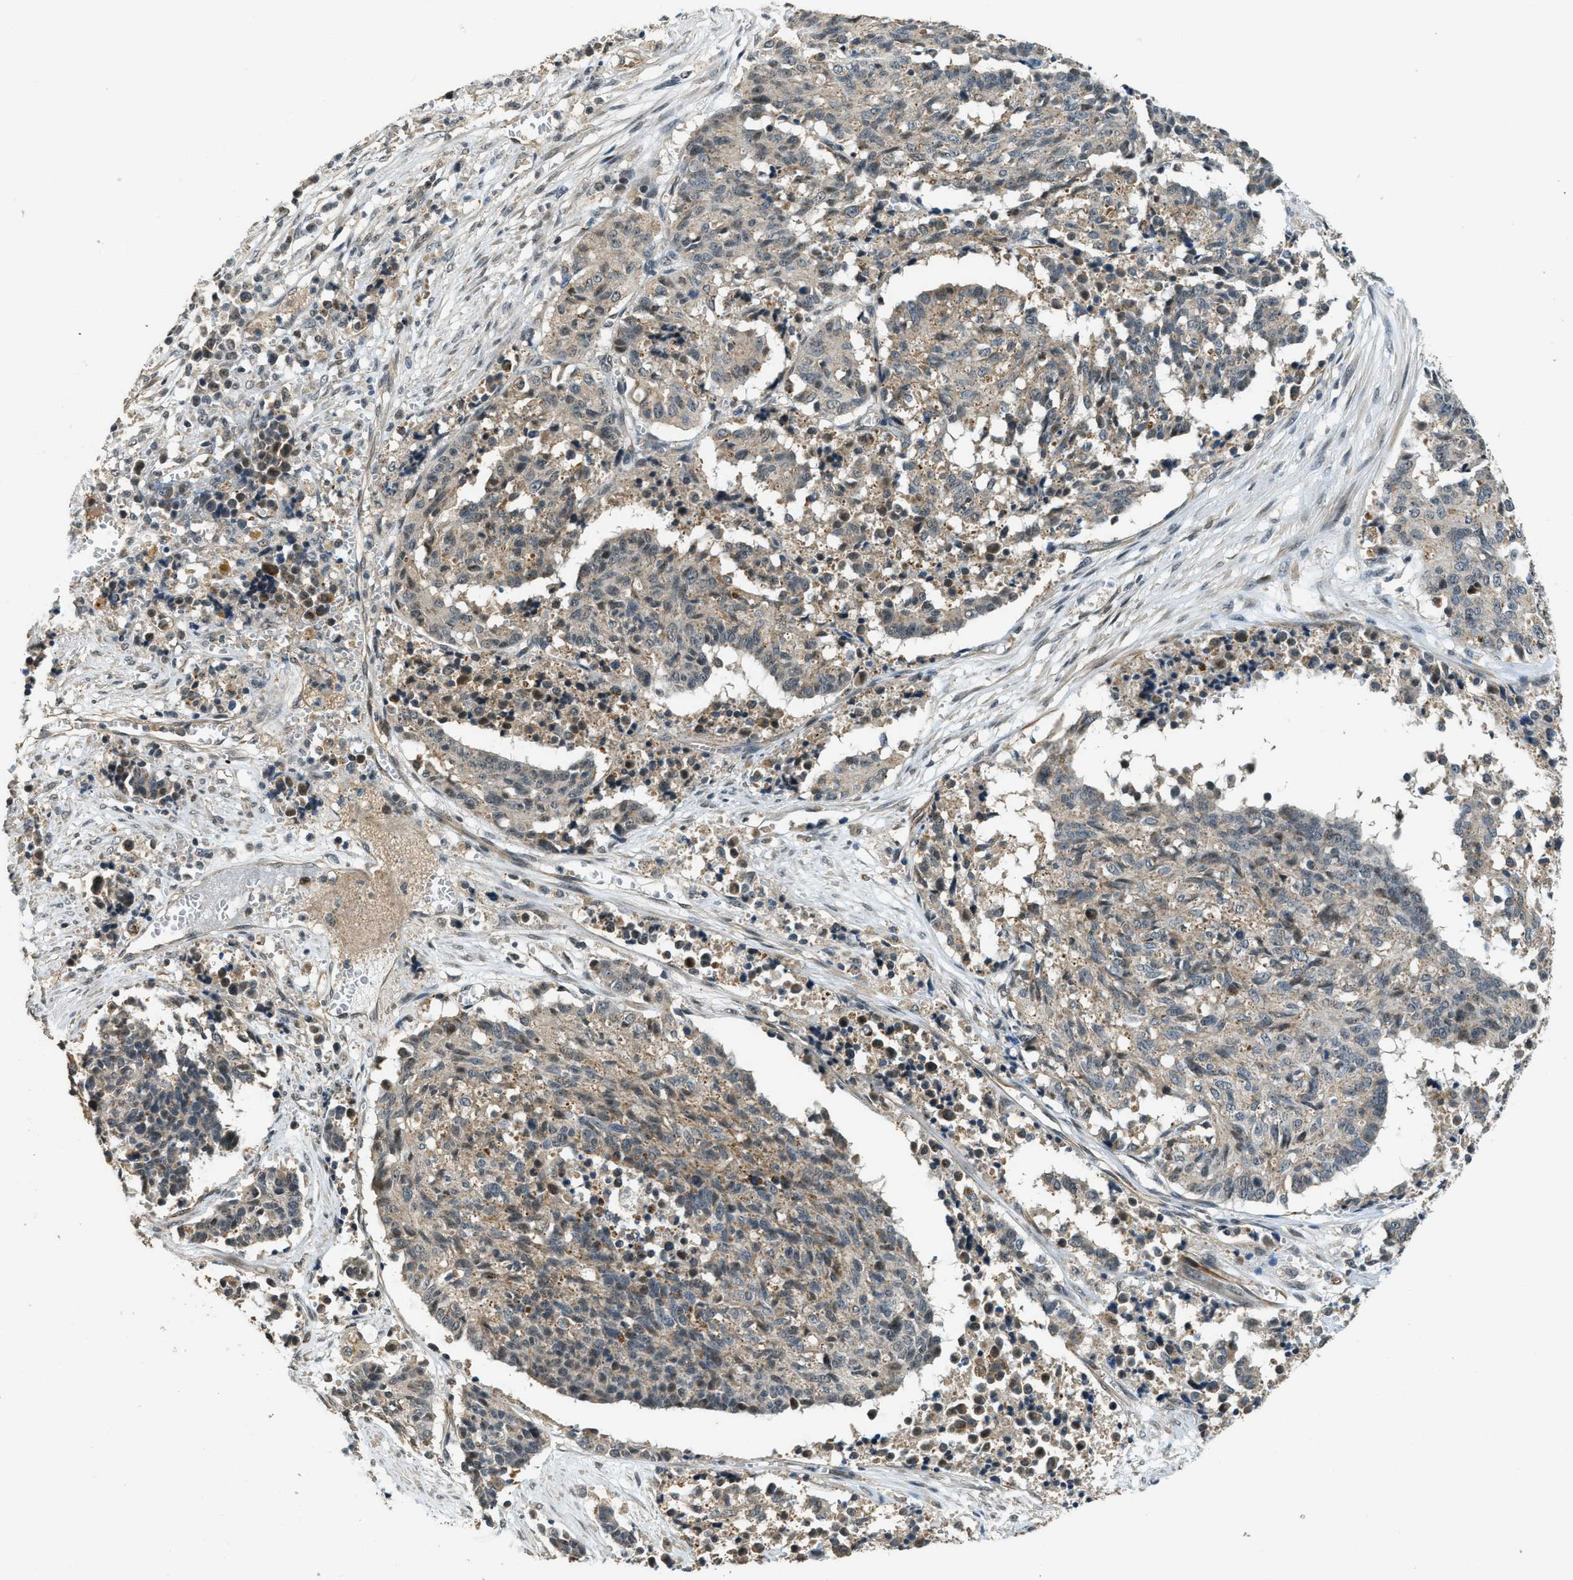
{"staining": {"intensity": "weak", "quantity": "25%-75%", "location": "cytoplasmic/membranous,nuclear"}, "tissue": "cervical cancer", "cell_type": "Tumor cells", "image_type": "cancer", "snomed": [{"axis": "morphology", "description": "Squamous cell carcinoma, NOS"}, {"axis": "topography", "description": "Cervix"}], "caption": "This micrograph demonstrates cervical cancer stained with IHC to label a protein in brown. The cytoplasmic/membranous and nuclear of tumor cells show weak positivity for the protein. Nuclei are counter-stained blue.", "gene": "MED21", "patient": {"sex": "female", "age": 35}}